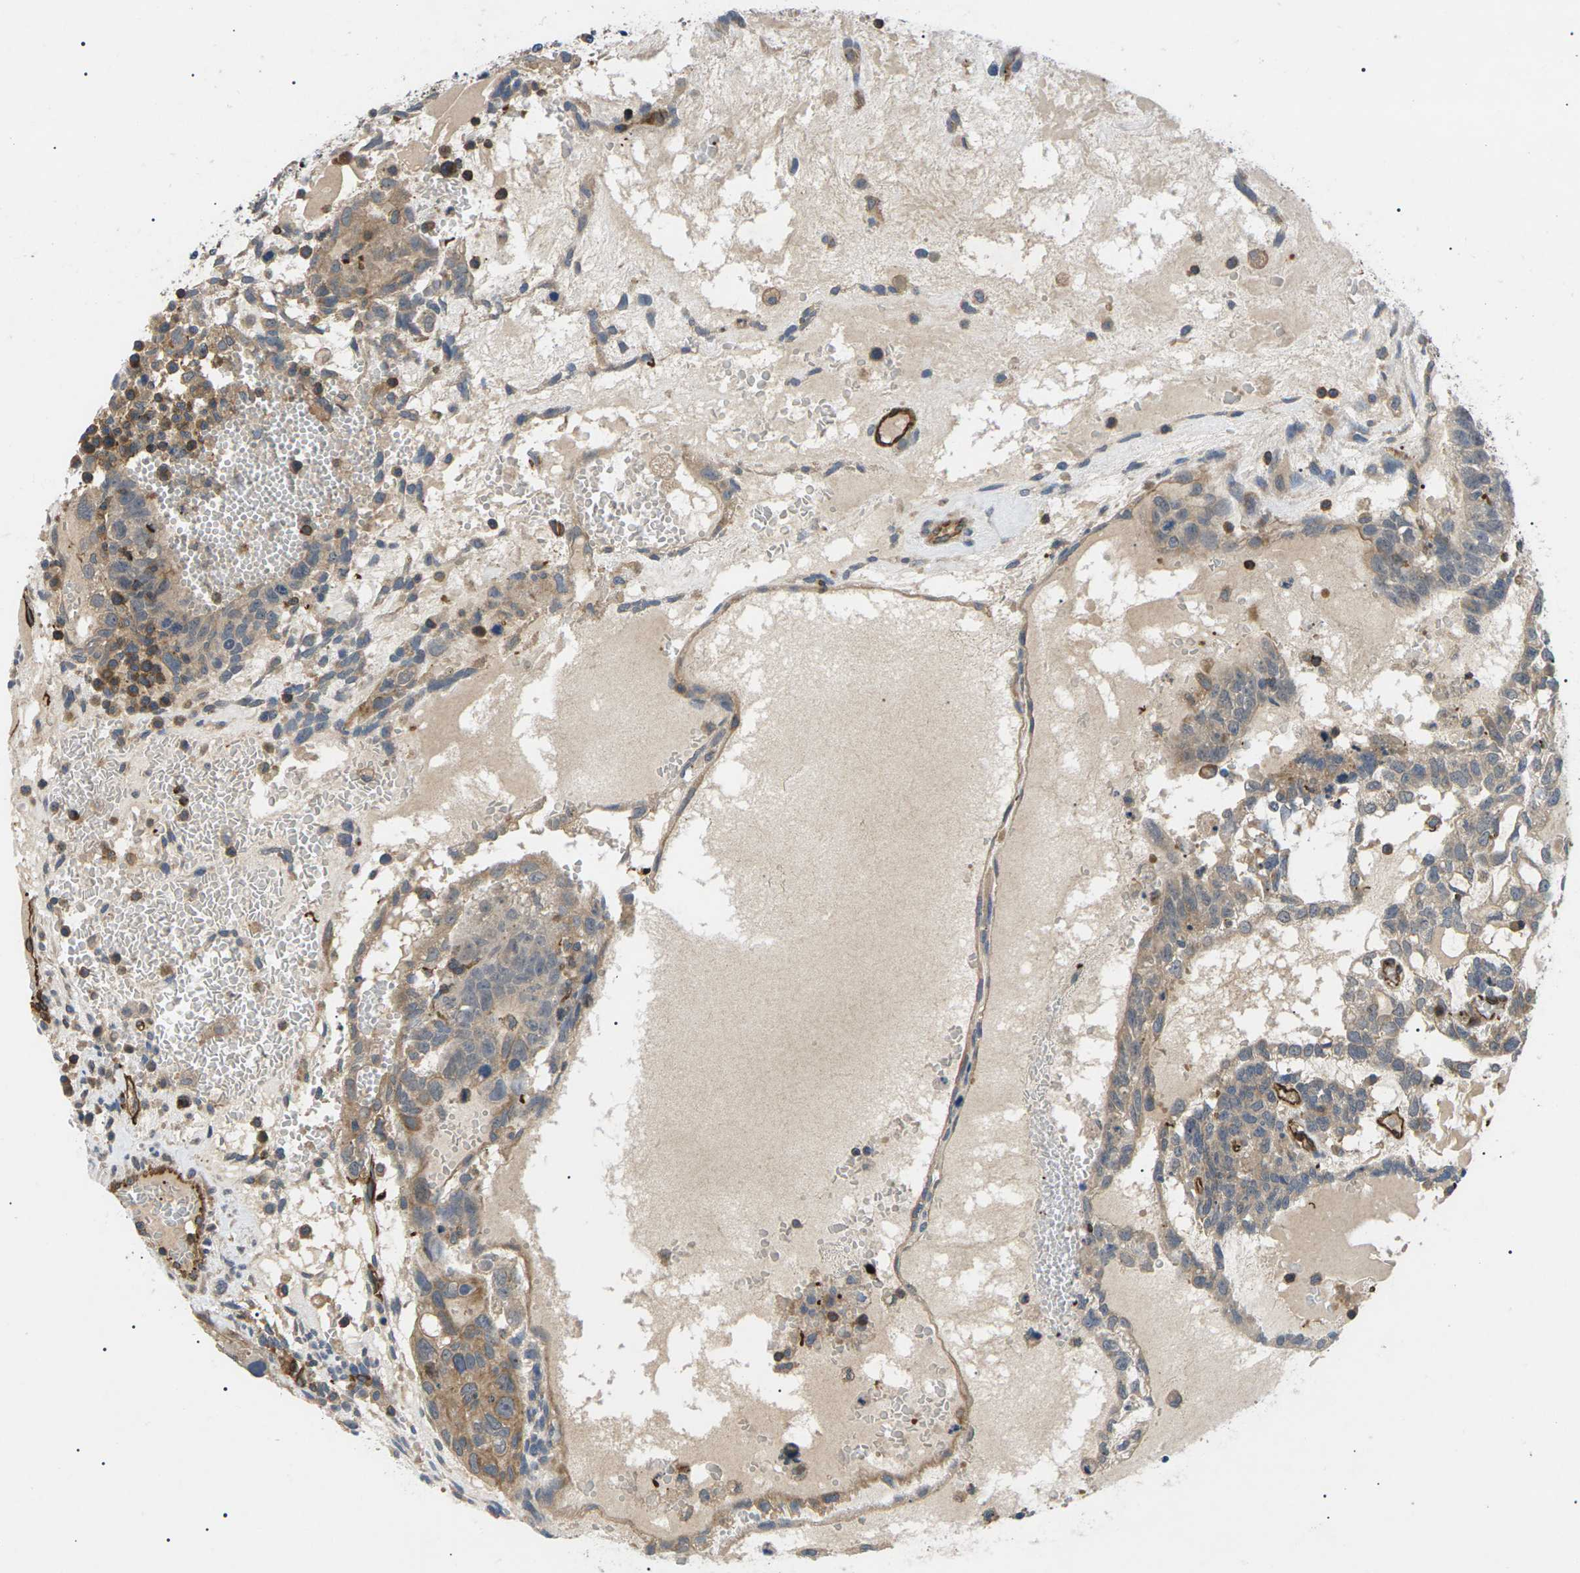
{"staining": {"intensity": "moderate", "quantity": ">75%", "location": "cytoplasmic/membranous"}, "tissue": "testis cancer", "cell_type": "Tumor cells", "image_type": "cancer", "snomed": [{"axis": "morphology", "description": "Seminoma, NOS"}, {"axis": "morphology", "description": "Carcinoma, Embryonal, NOS"}, {"axis": "topography", "description": "Testis"}], "caption": "There is medium levels of moderate cytoplasmic/membranous expression in tumor cells of testis embryonal carcinoma, as demonstrated by immunohistochemical staining (brown color).", "gene": "TMTC4", "patient": {"sex": "male", "age": 52}}